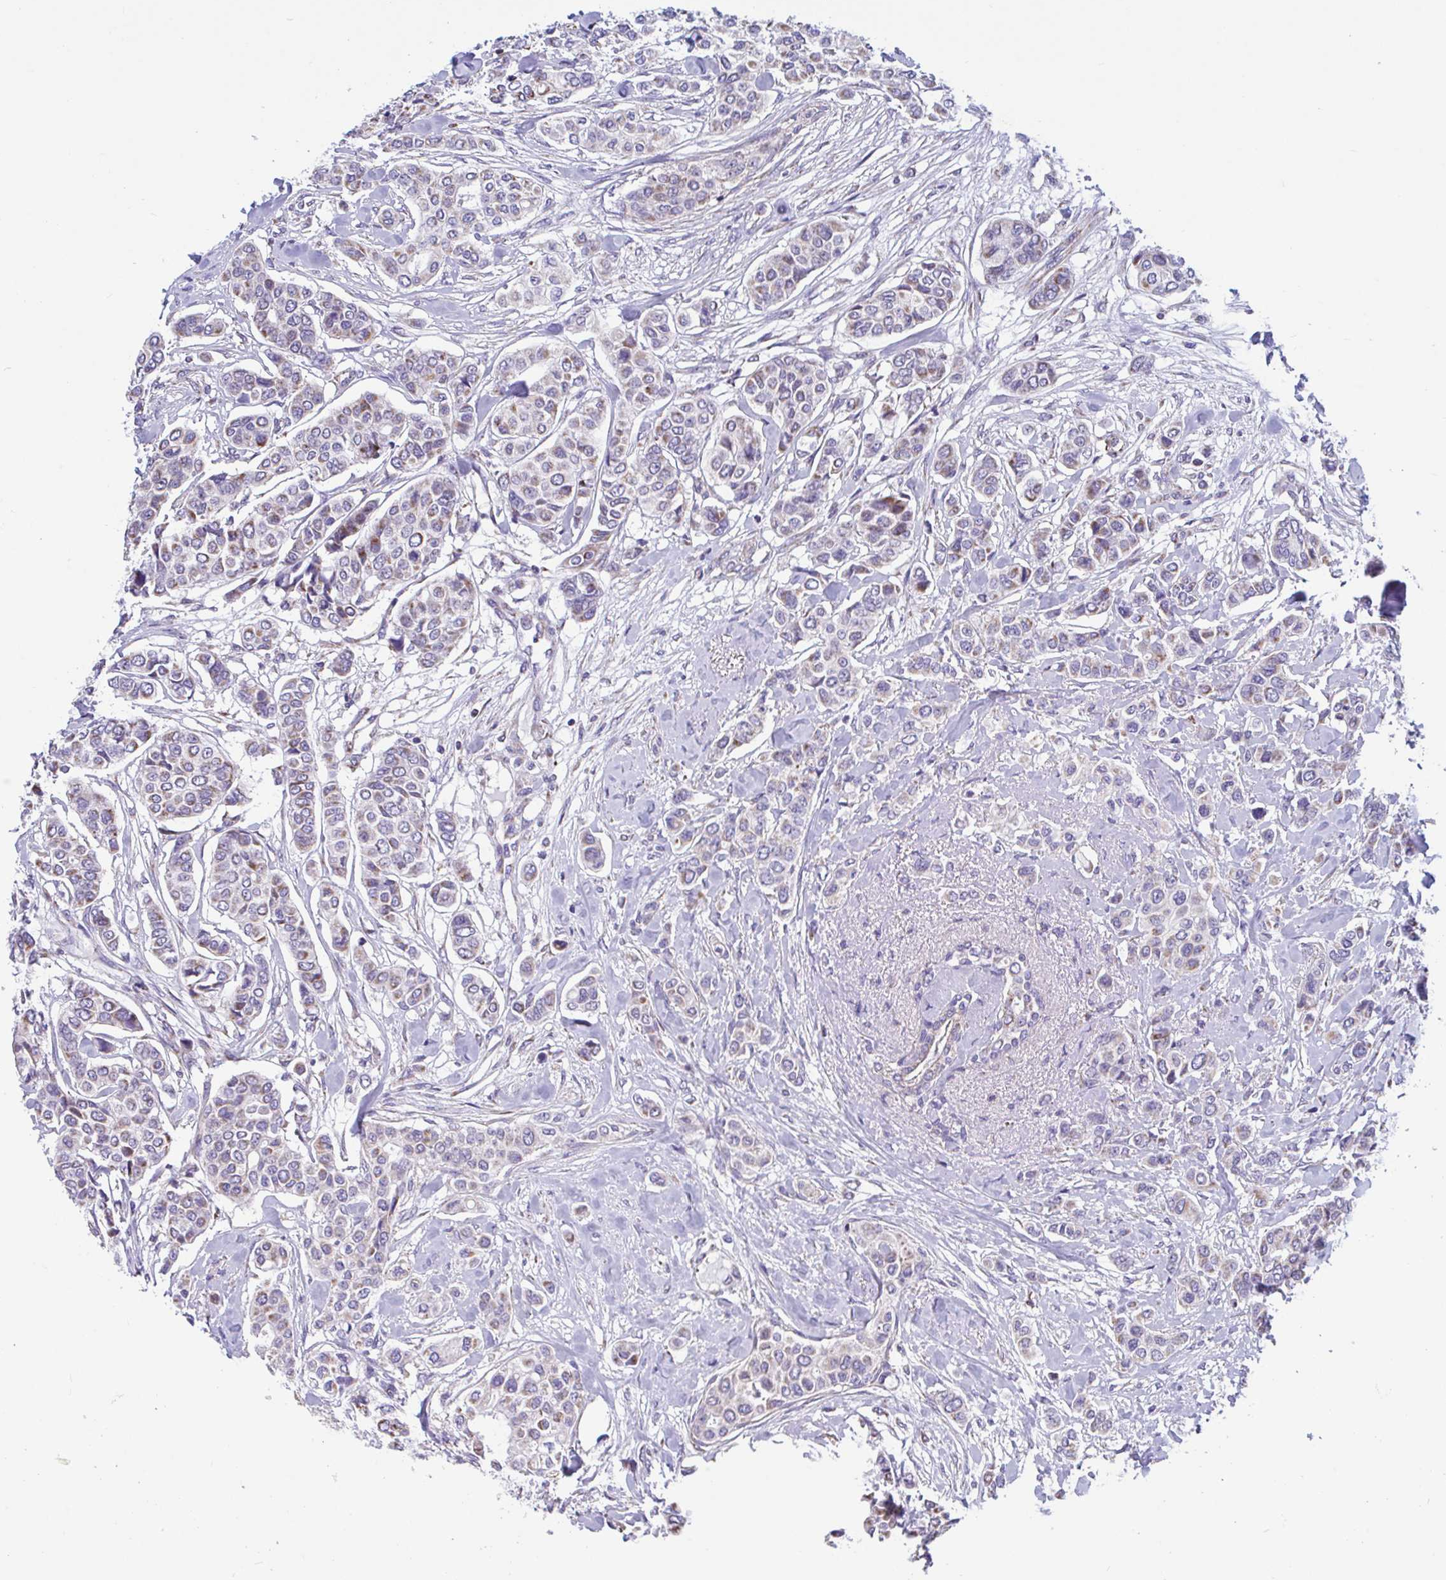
{"staining": {"intensity": "moderate", "quantity": "25%-75%", "location": "cytoplasmic/membranous"}, "tissue": "breast cancer", "cell_type": "Tumor cells", "image_type": "cancer", "snomed": [{"axis": "morphology", "description": "Lobular carcinoma"}, {"axis": "topography", "description": "Breast"}], "caption": "IHC micrograph of breast lobular carcinoma stained for a protein (brown), which shows medium levels of moderate cytoplasmic/membranous staining in about 25%-75% of tumor cells.", "gene": "OR13A1", "patient": {"sex": "female", "age": 51}}